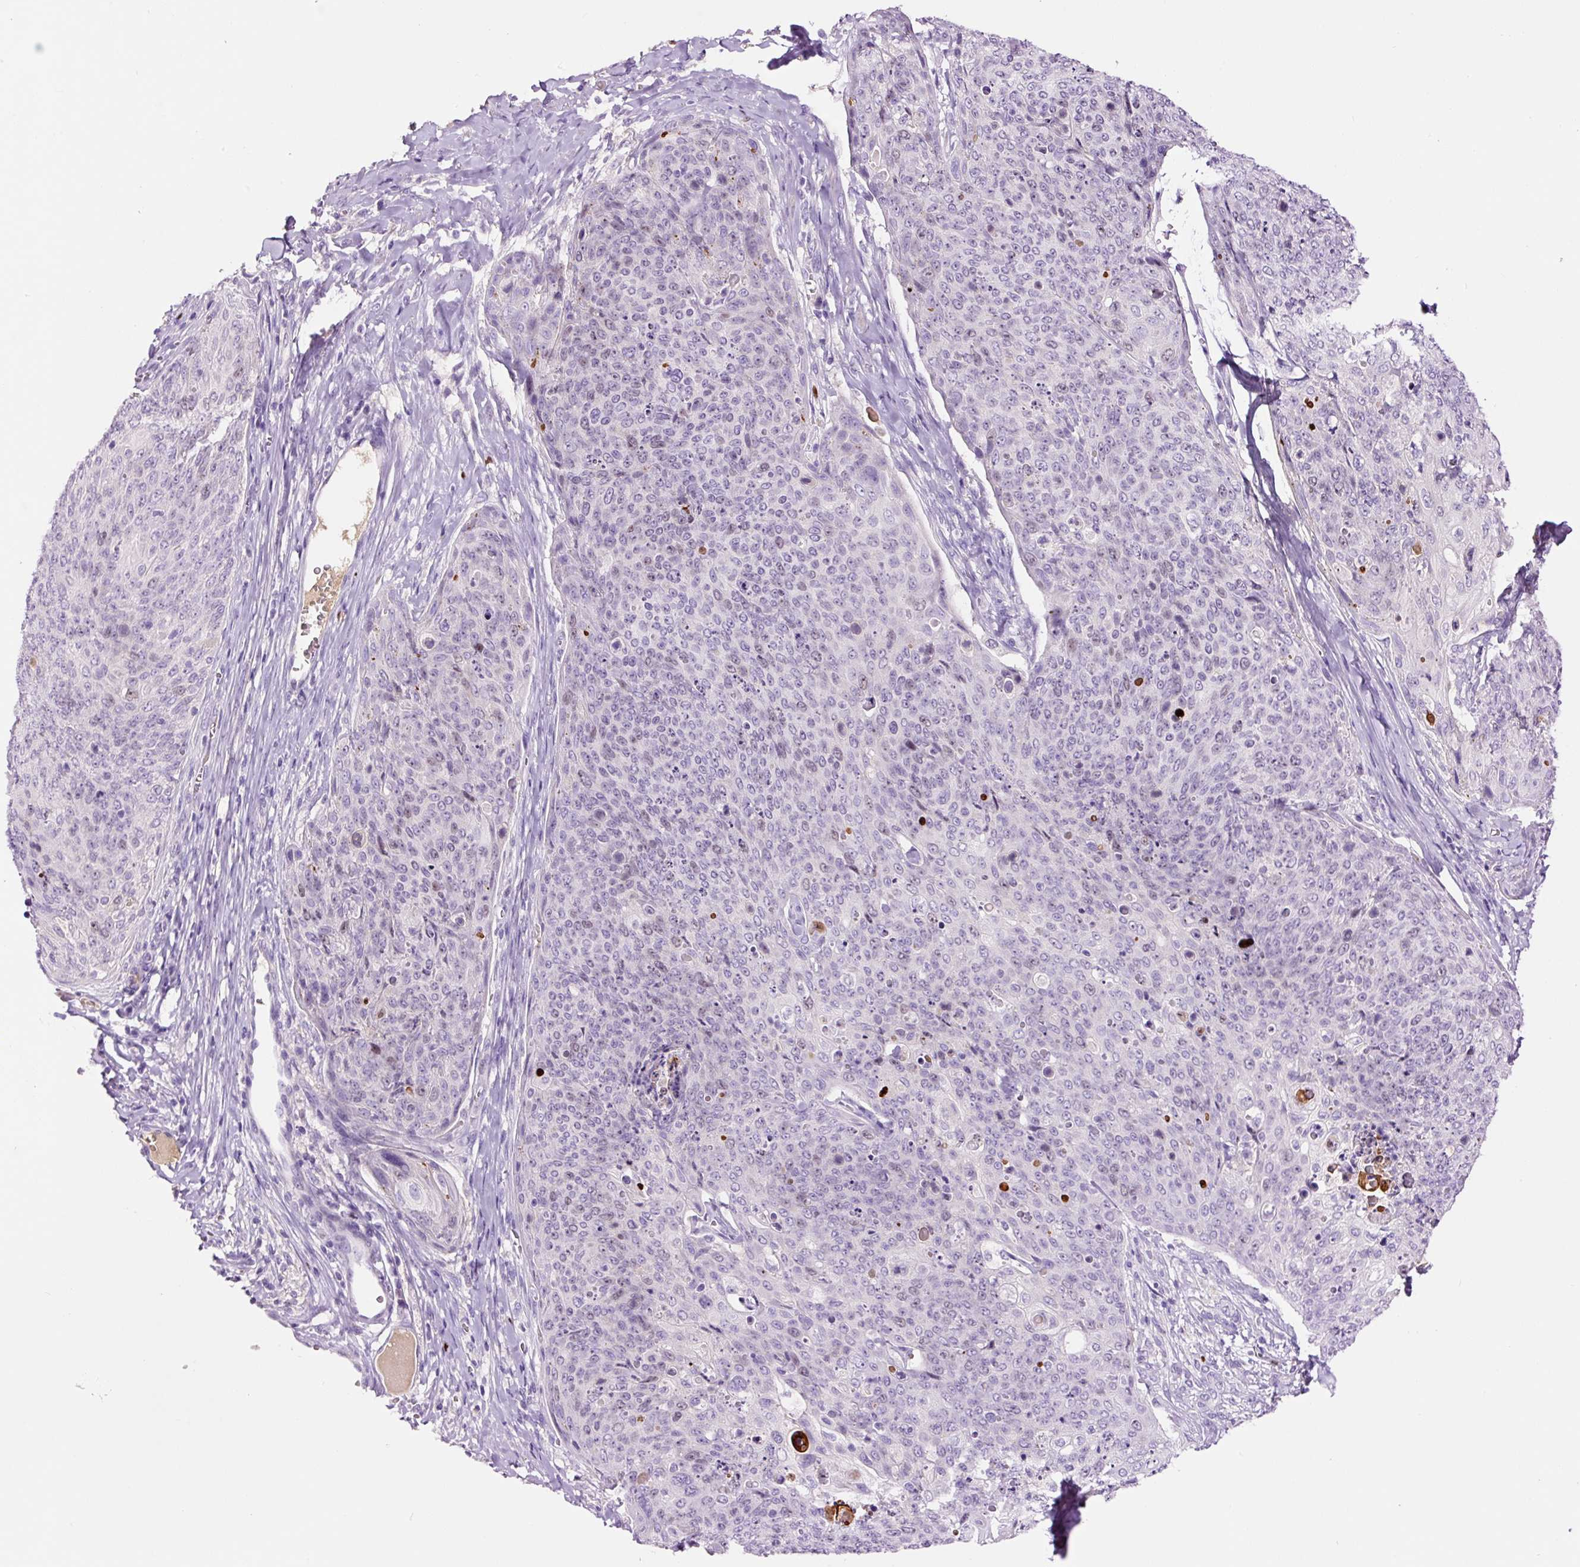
{"staining": {"intensity": "negative", "quantity": "none", "location": "none"}, "tissue": "skin cancer", "cell_type": "Tumor cells", "image_type": "cancer", "snomed": [{"axis": "morphology", "description": "Squamous cell carcinoma, NOS"}, {"axis": "topography", "description": "Skin"}, {"axis": "topography", "description": "Vulva"}], "caption": "IHC photomicrograph of skin cancer (squamous cell carcinoma) stained for a protein (brown), which displays no staining in tumor cells. (IHC, brightfield microscopy, high magnification).", "gene": "DPPA4", "patient": {"sex": "female", "age": 85}}